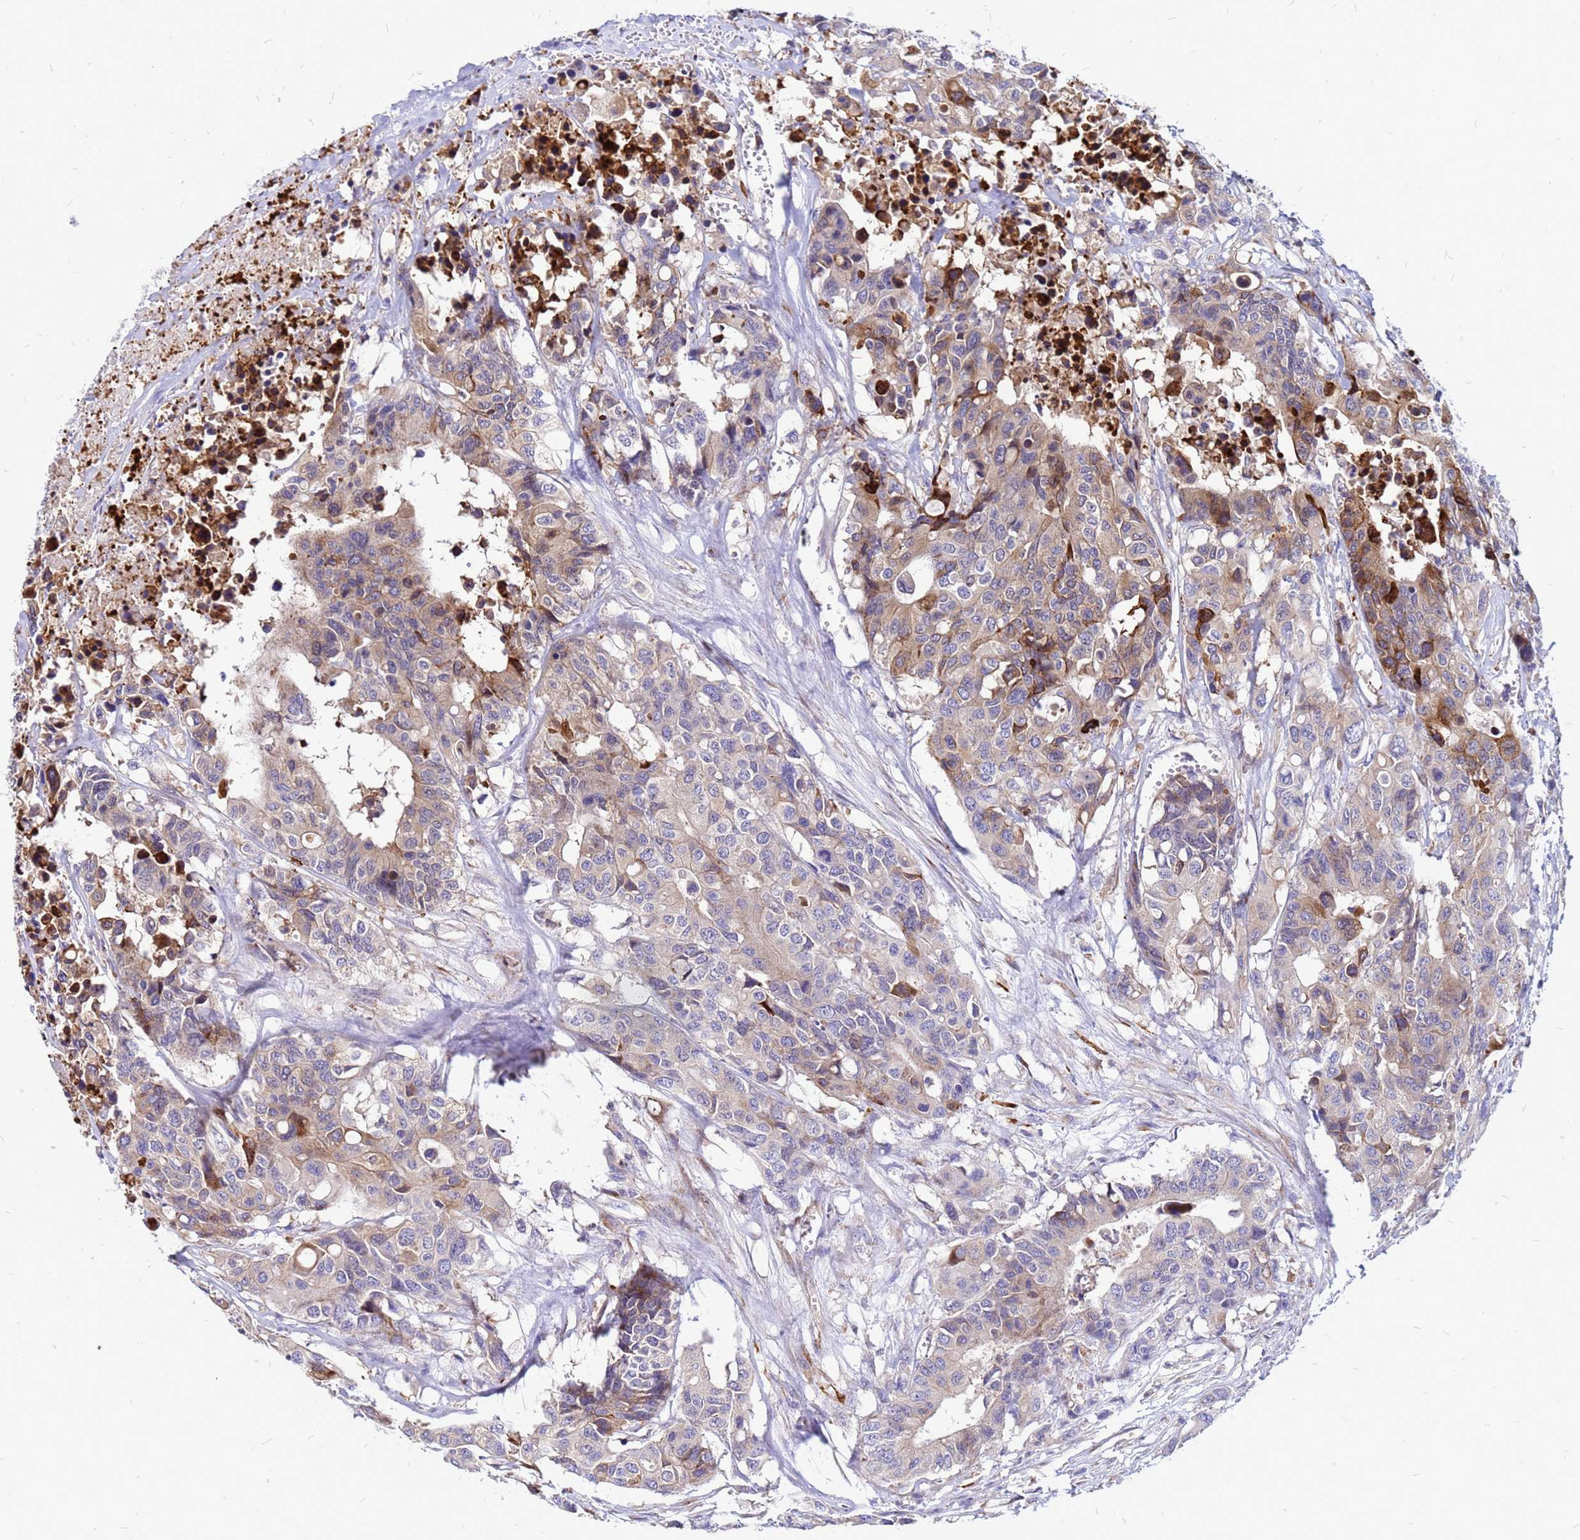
{"staining": {"intensity": "moderate", "quantity": "<25%", "location": "cytoplasmic/membranous"}, "tissue": "colorectal cancer", "cell_type": "Tumor cells", "image_type": "cancer", "snomed": [{"axis": "morphology", "description": "Adenocarcinoma, NOS"}, {"axis": "topography", "description": "Colon"}], "caption": "An immunohistochemistry (IHC) histopathology image of neoplastic tissue is shown. Protein staining in brown shows moderate cytoplasmic/membranous positivity in adenocarcinoma (colorectal) within tumor cells.", "gene": "FHIP1A", "patient": {"sex": "male", "age": 77}}